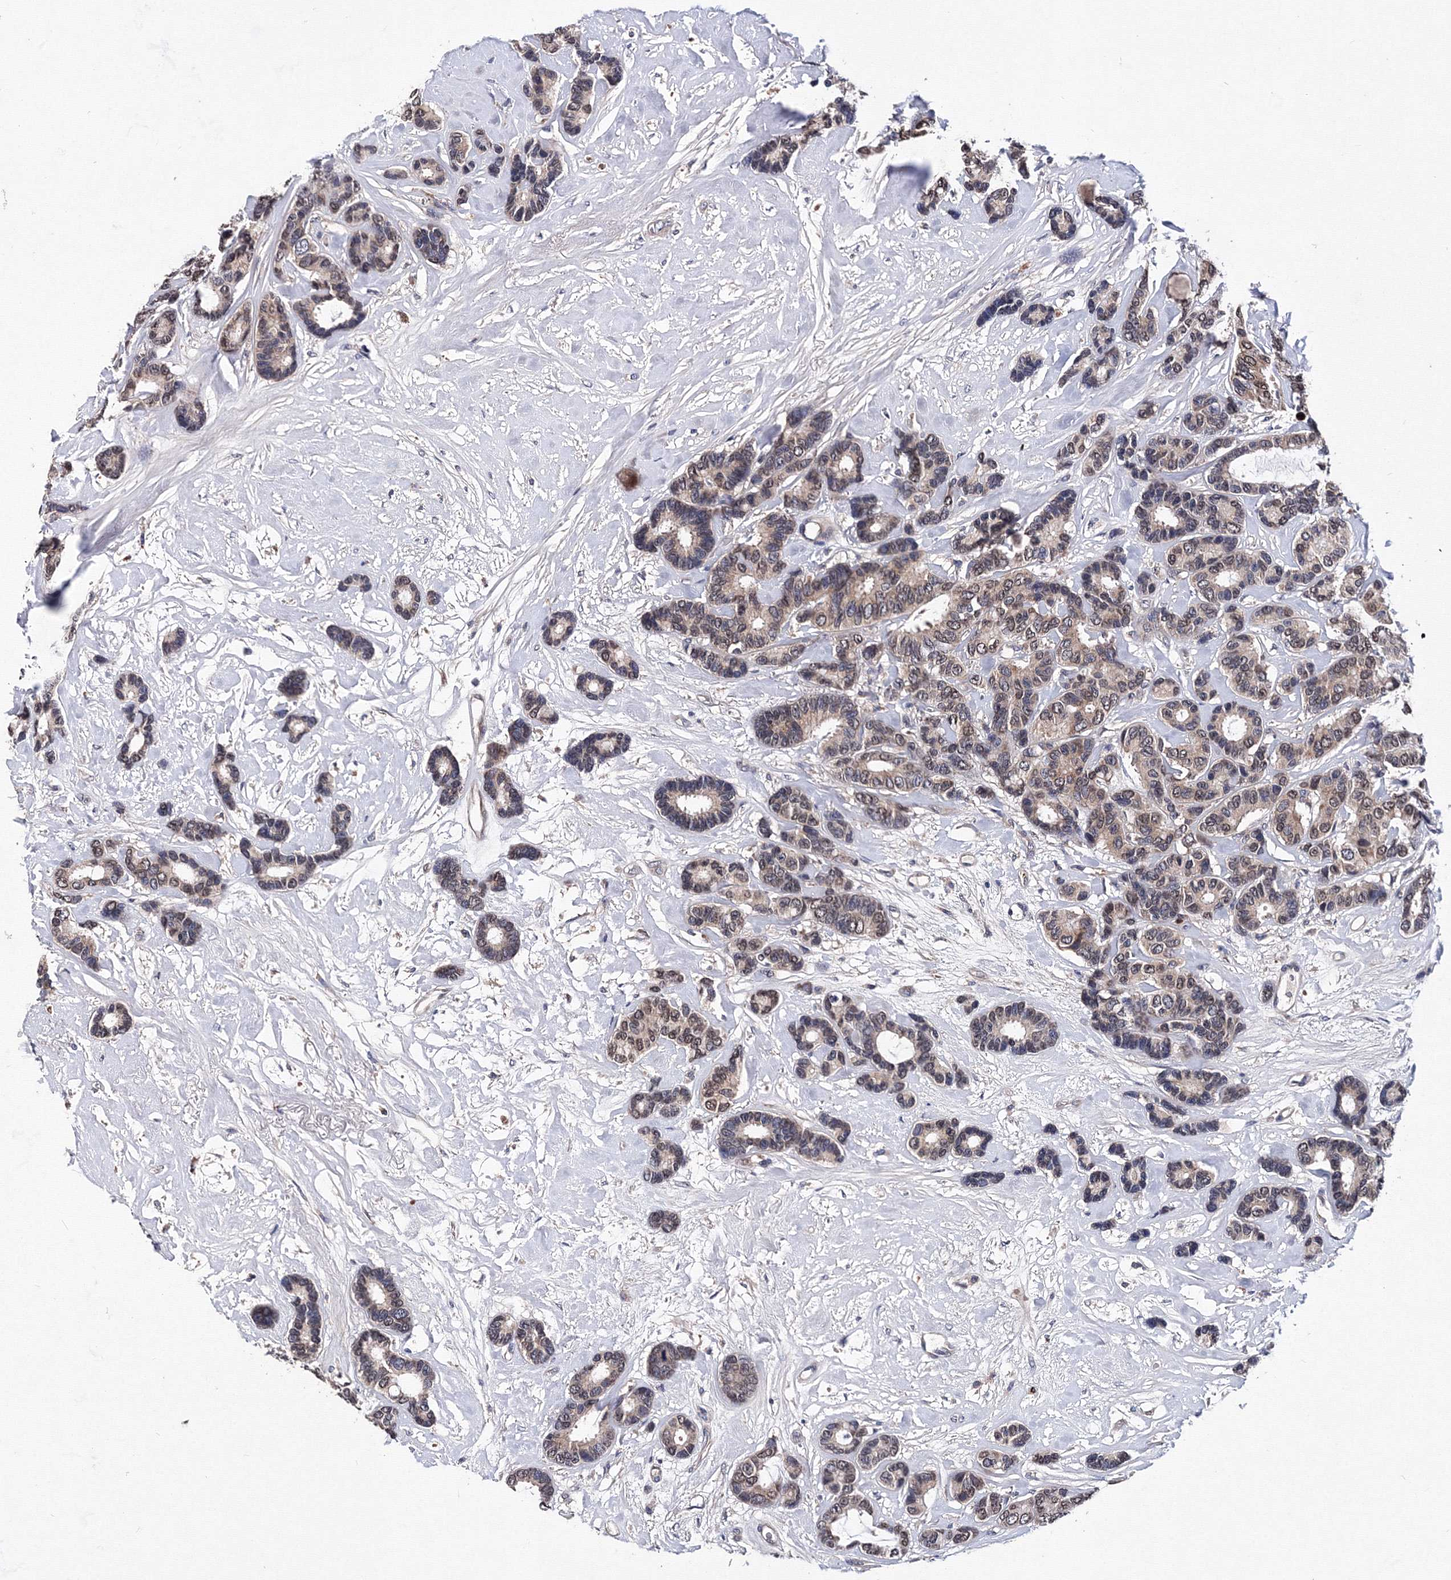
{"staining": {"intensity": "weak", "quantity": "25%-75%", "location": "nuclear"}, "tissue": "breast cancer", "cell_type": "Tumor cells", "image_type": "cancer", "snomed": [{"axis": "morphology", "description": "Duct carcinoma"}, {"axis": "topography", "description": "Breast"}], "caption": "Breast intraductal carcinoma was stained to show a protein in brown. There is low levels of weak nuclear expression in about 25%-75% of tumor cells. Immunohistochemistry stains the protein of interest in brown and the nuclei are stained blue.", "gene": "PHYKPL", "patient": {"sex": "female", "age": 87}}